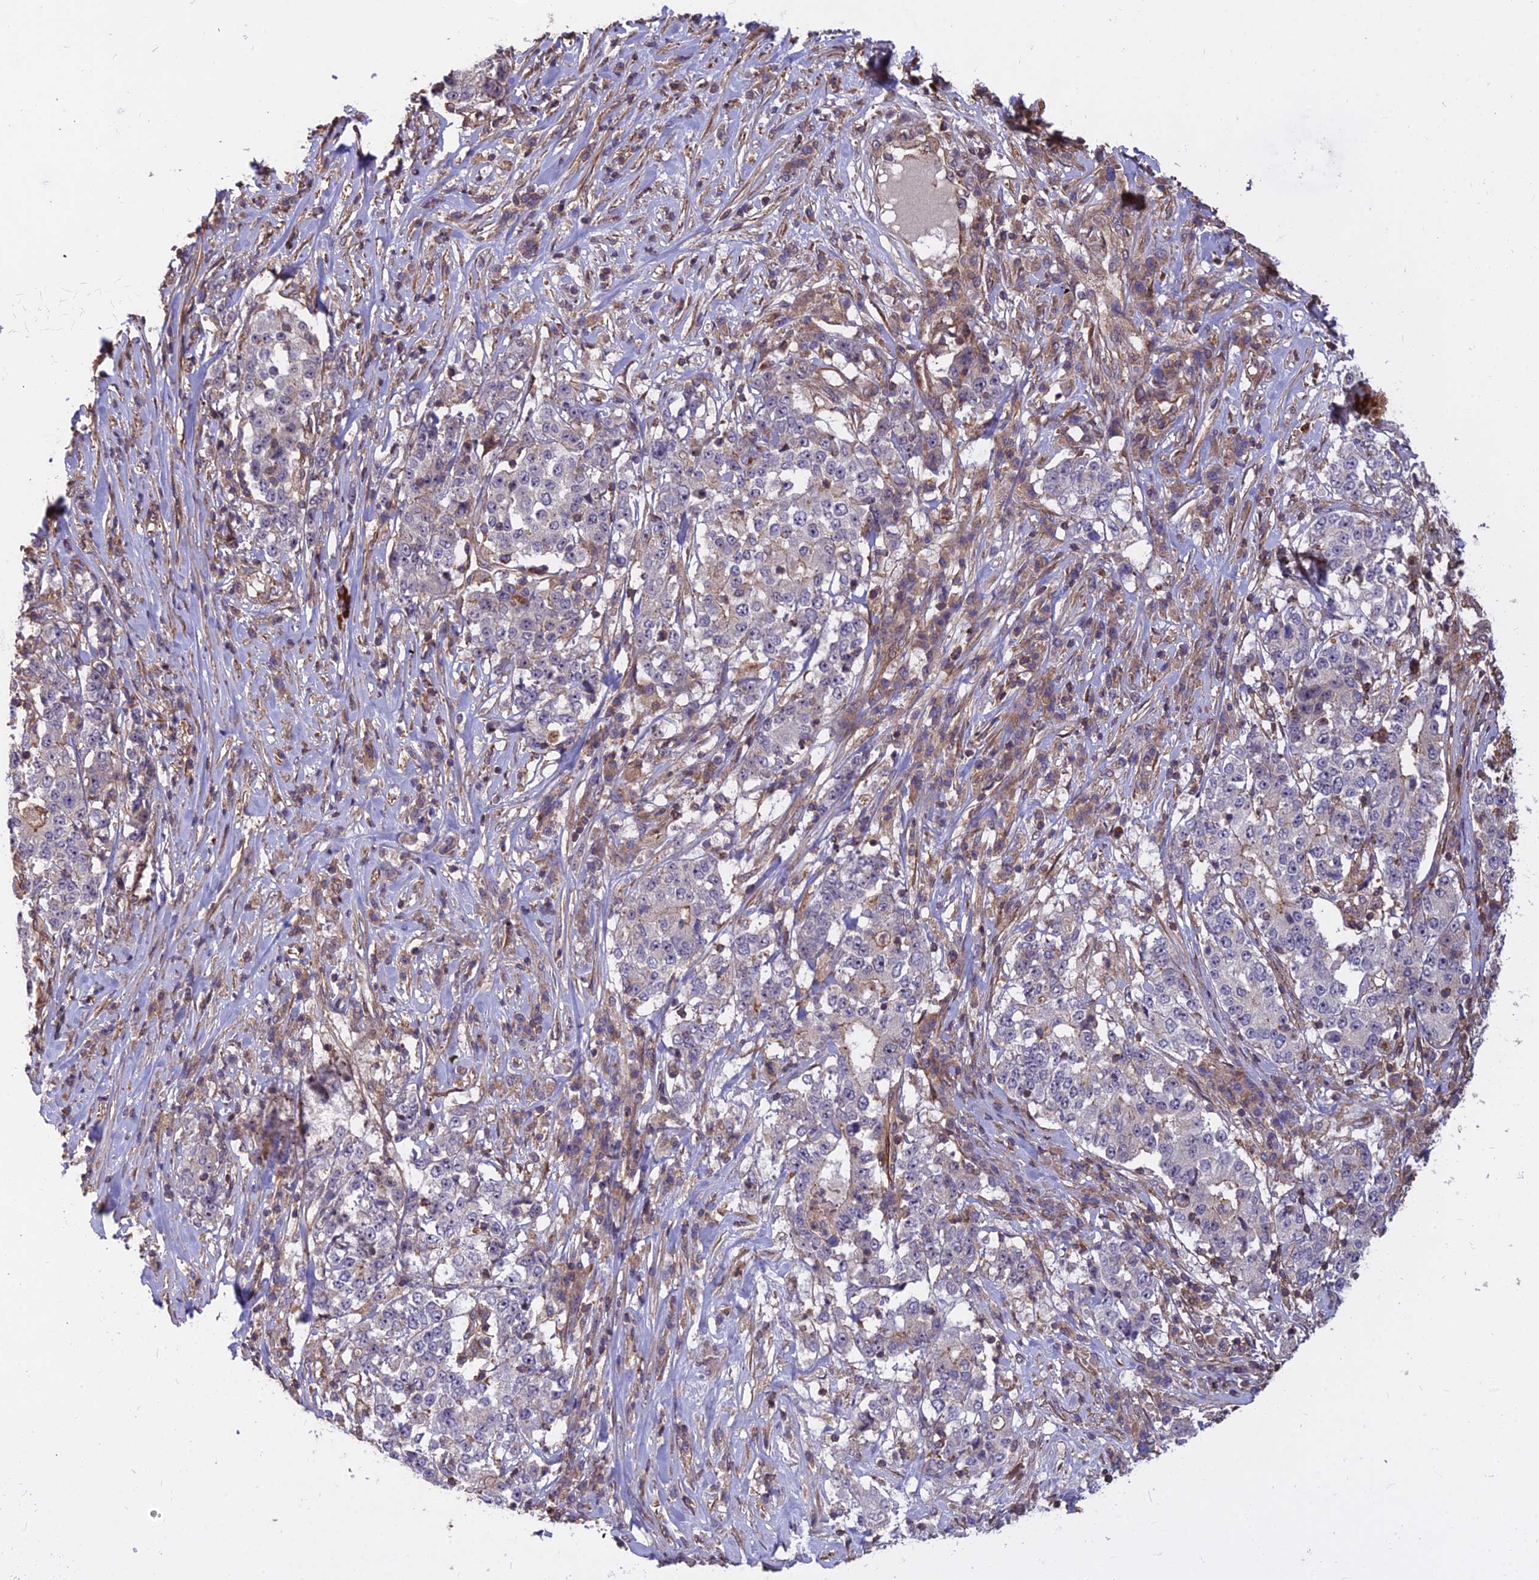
{"staining": {"intensity": "negative", "quantity": "none", "location": "none"}, "tissue": "stomach cancer", "cell_type": "Tumor cells", "image_type": "cancer", "snomed": [{"axis": "morphology", "description": "Adenocarcinoma, NOS"}, {"axis": "topography", "description": "Stomach"}], "caption": "A histopathology image of human adenocarcinoma (stomach) is negative for staining in tumor cells.", "gene": "TCEA3", "patient": {"sex": "male", "age": 59}}